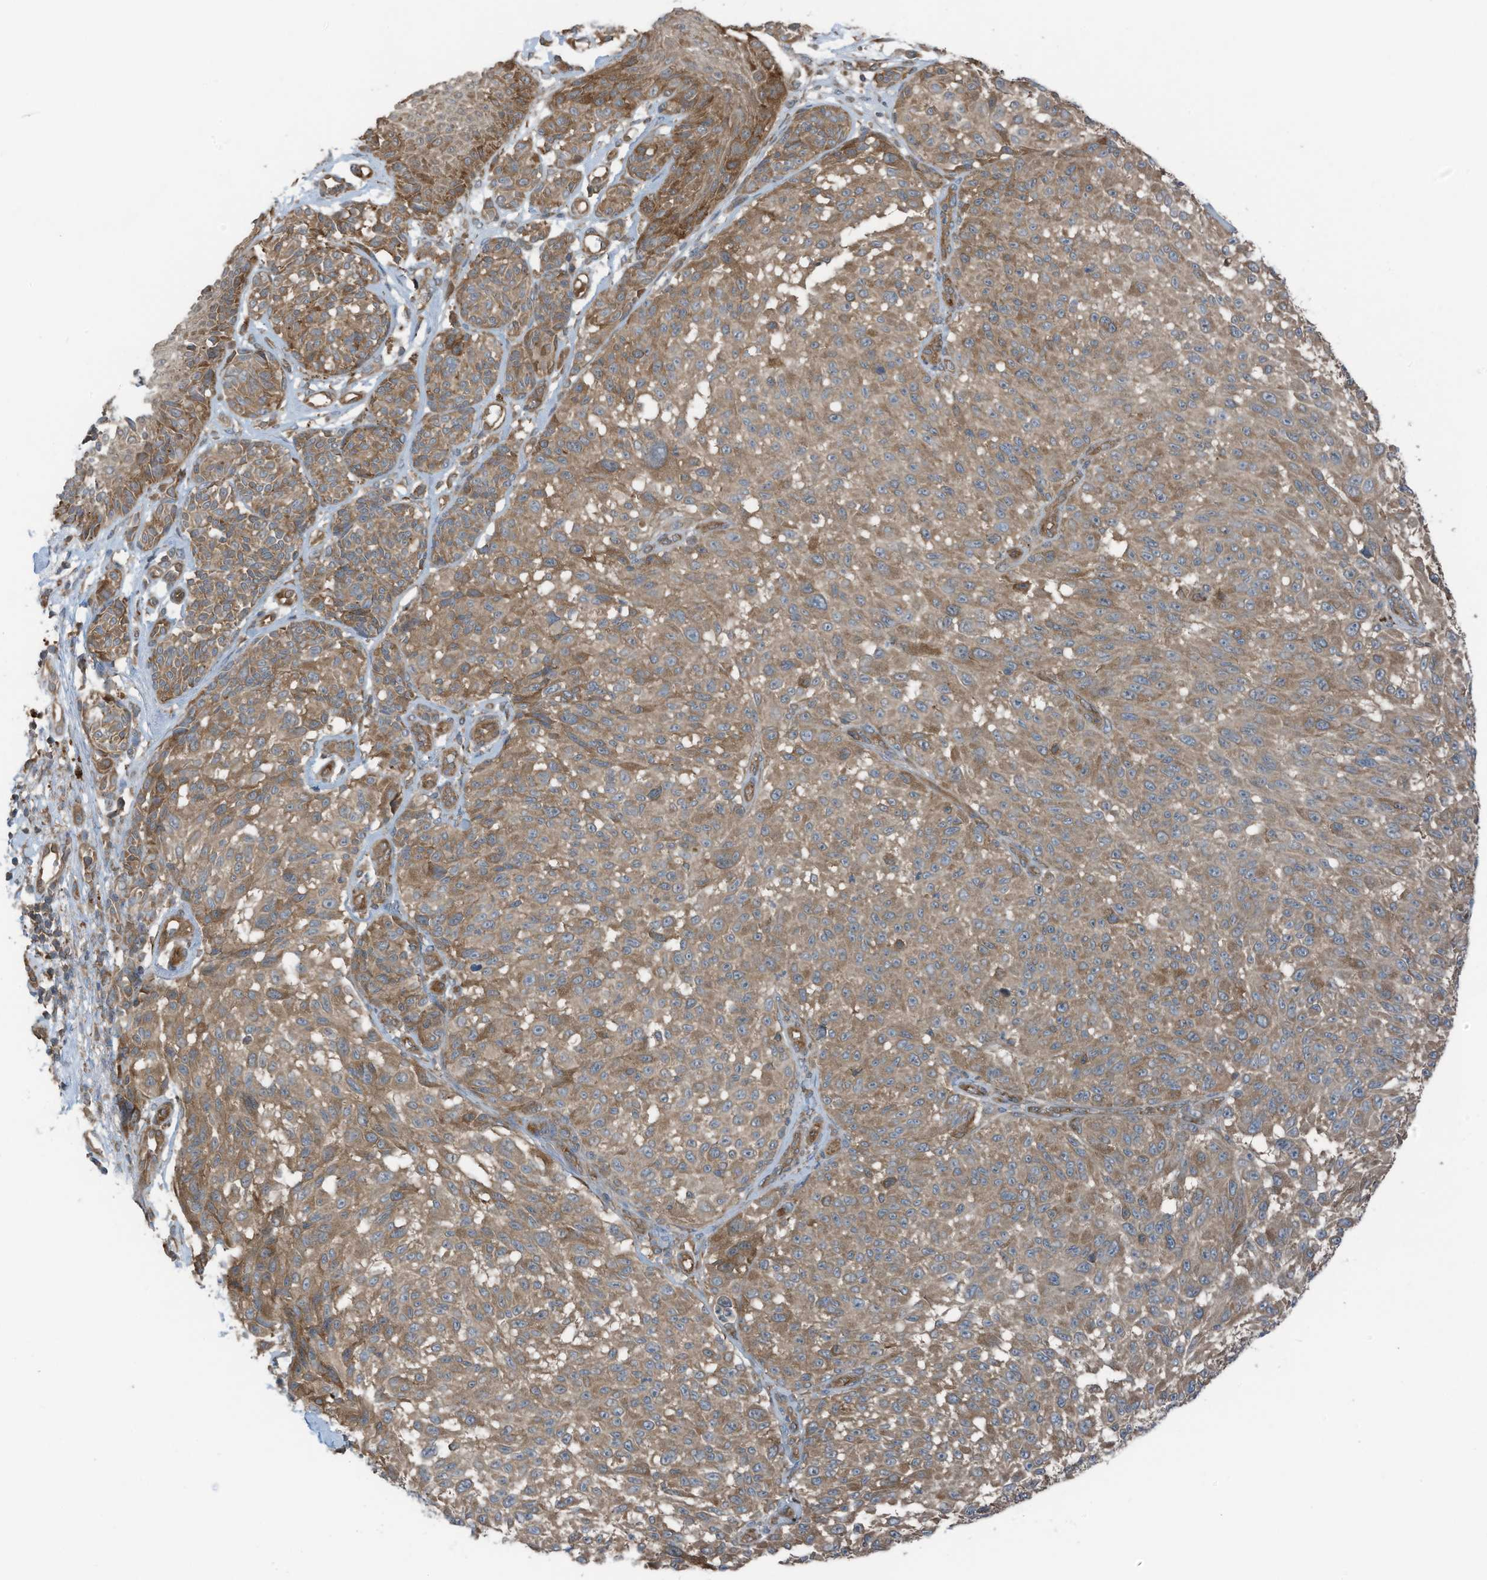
{"staining": {"intensity": "moderate", "quantity": ">75%", "location": "cytoplasmic/membranous"}, "tissue": "melanoma", "cell_type": "Tumor cells", "image_type": "cancer", "snomed": [{"axis": "morphology", "description": "Malignant melanoma, NOS"}, {"axis": "topography", "description": "Skin"}], "caption": "About >75% of tumor cells in melanoma reveal moderate cytoplasmic/membranous protein positivity as visualized by brown immunohistochemical staining.", "gene": "TXNDC9", "patient": {"sex": "male", "age": 83}}